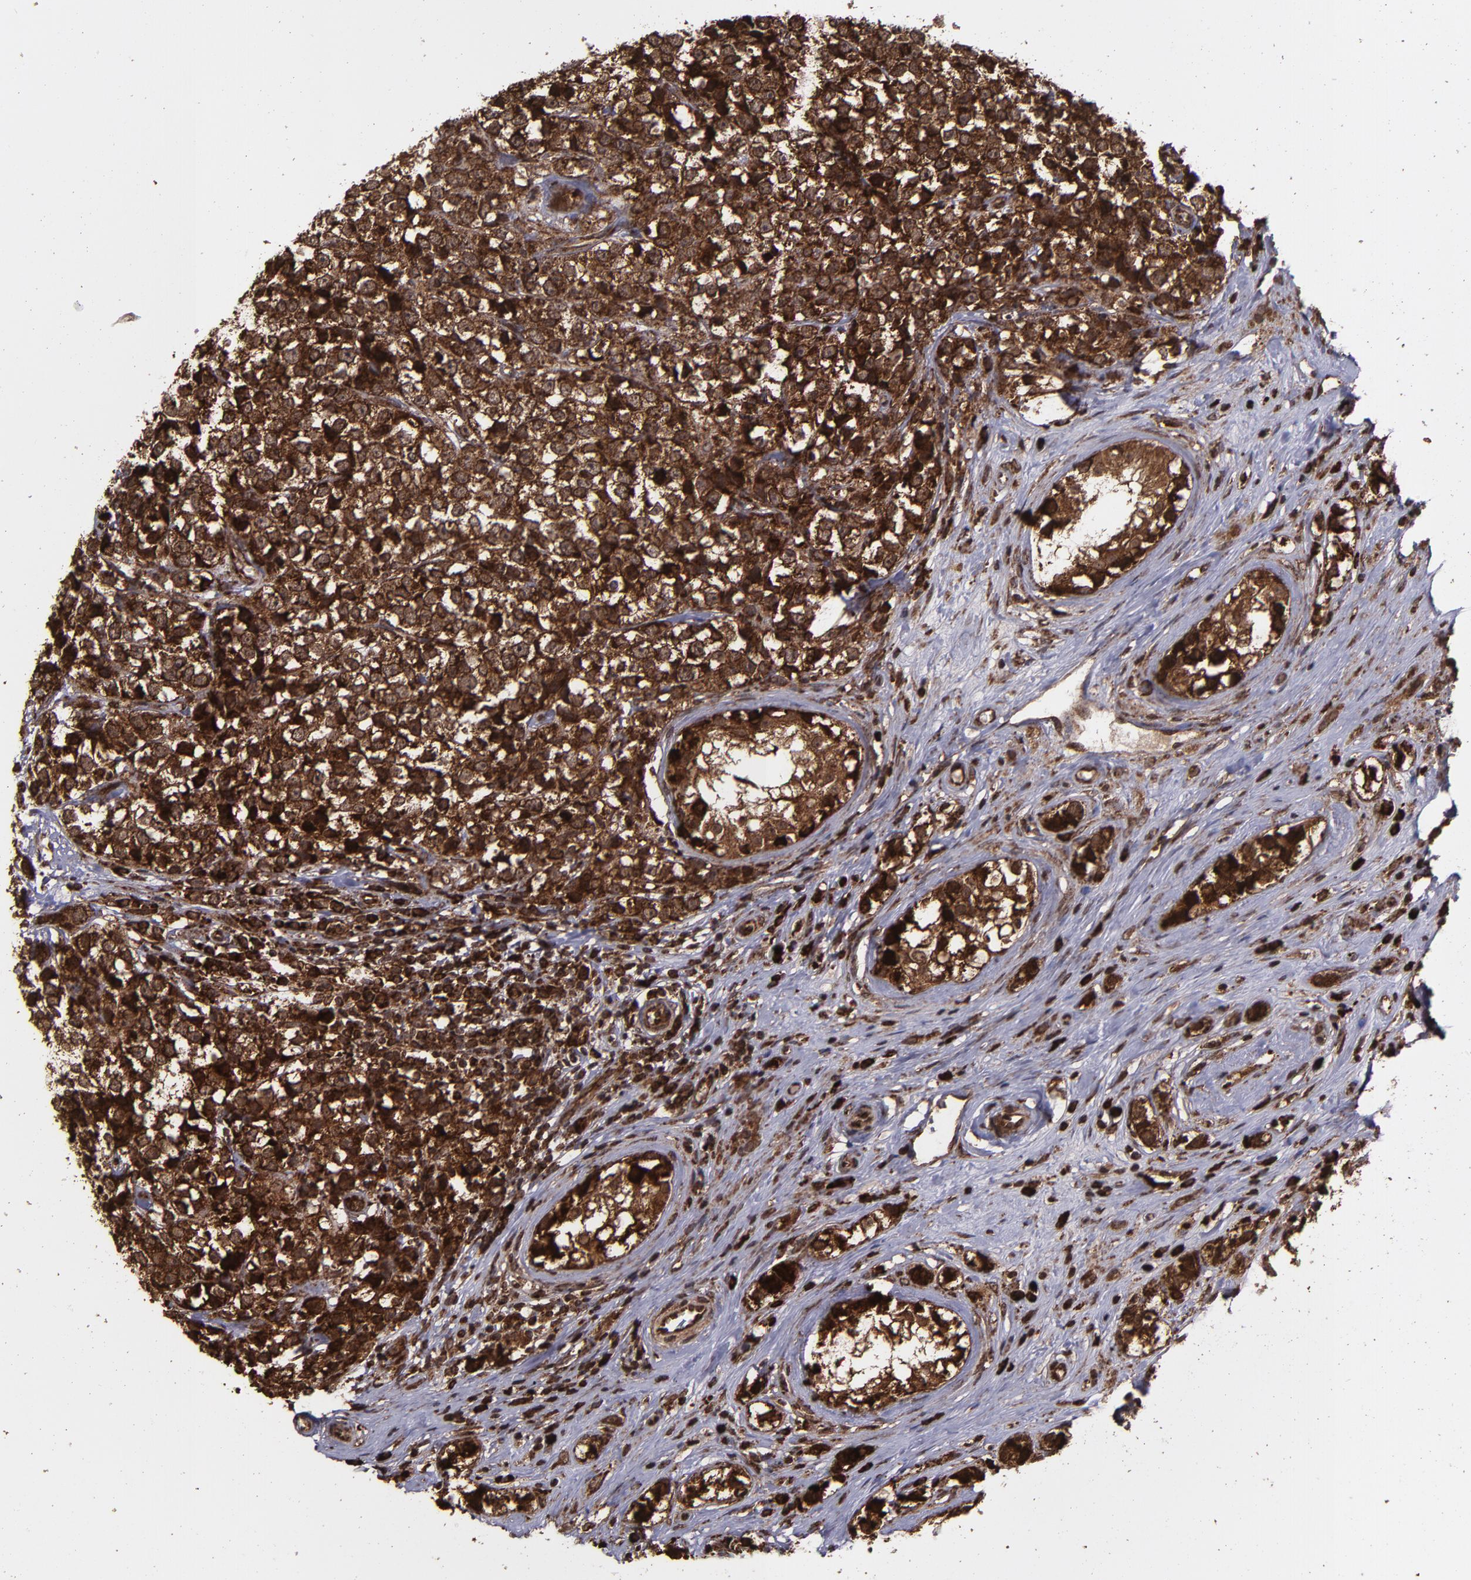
{"staining": {"intensity": "strong", "quantity": ">75%", "location": "cytoplasmic/membranous,nuclear"}, "tissue": "testis cancer", "cell_type": "Tumor cells", "image_type": "cancer", "snomed": [{"axis": "morphology", "description": "Seminoma, NOS"}, {"axis": "topography", "description": "Testis"}], "caption": "Protein expression analysis of testis cancer (seminoma) reveals strong cytoplasmic/membranous and nuclear expression in approximately >75% of tumor cells. (DAB = brown stain, brightfield microscopy at high magnification).", "gene": "EIF4ENIF1", "patient": {"sex": "male", "age": 25}}